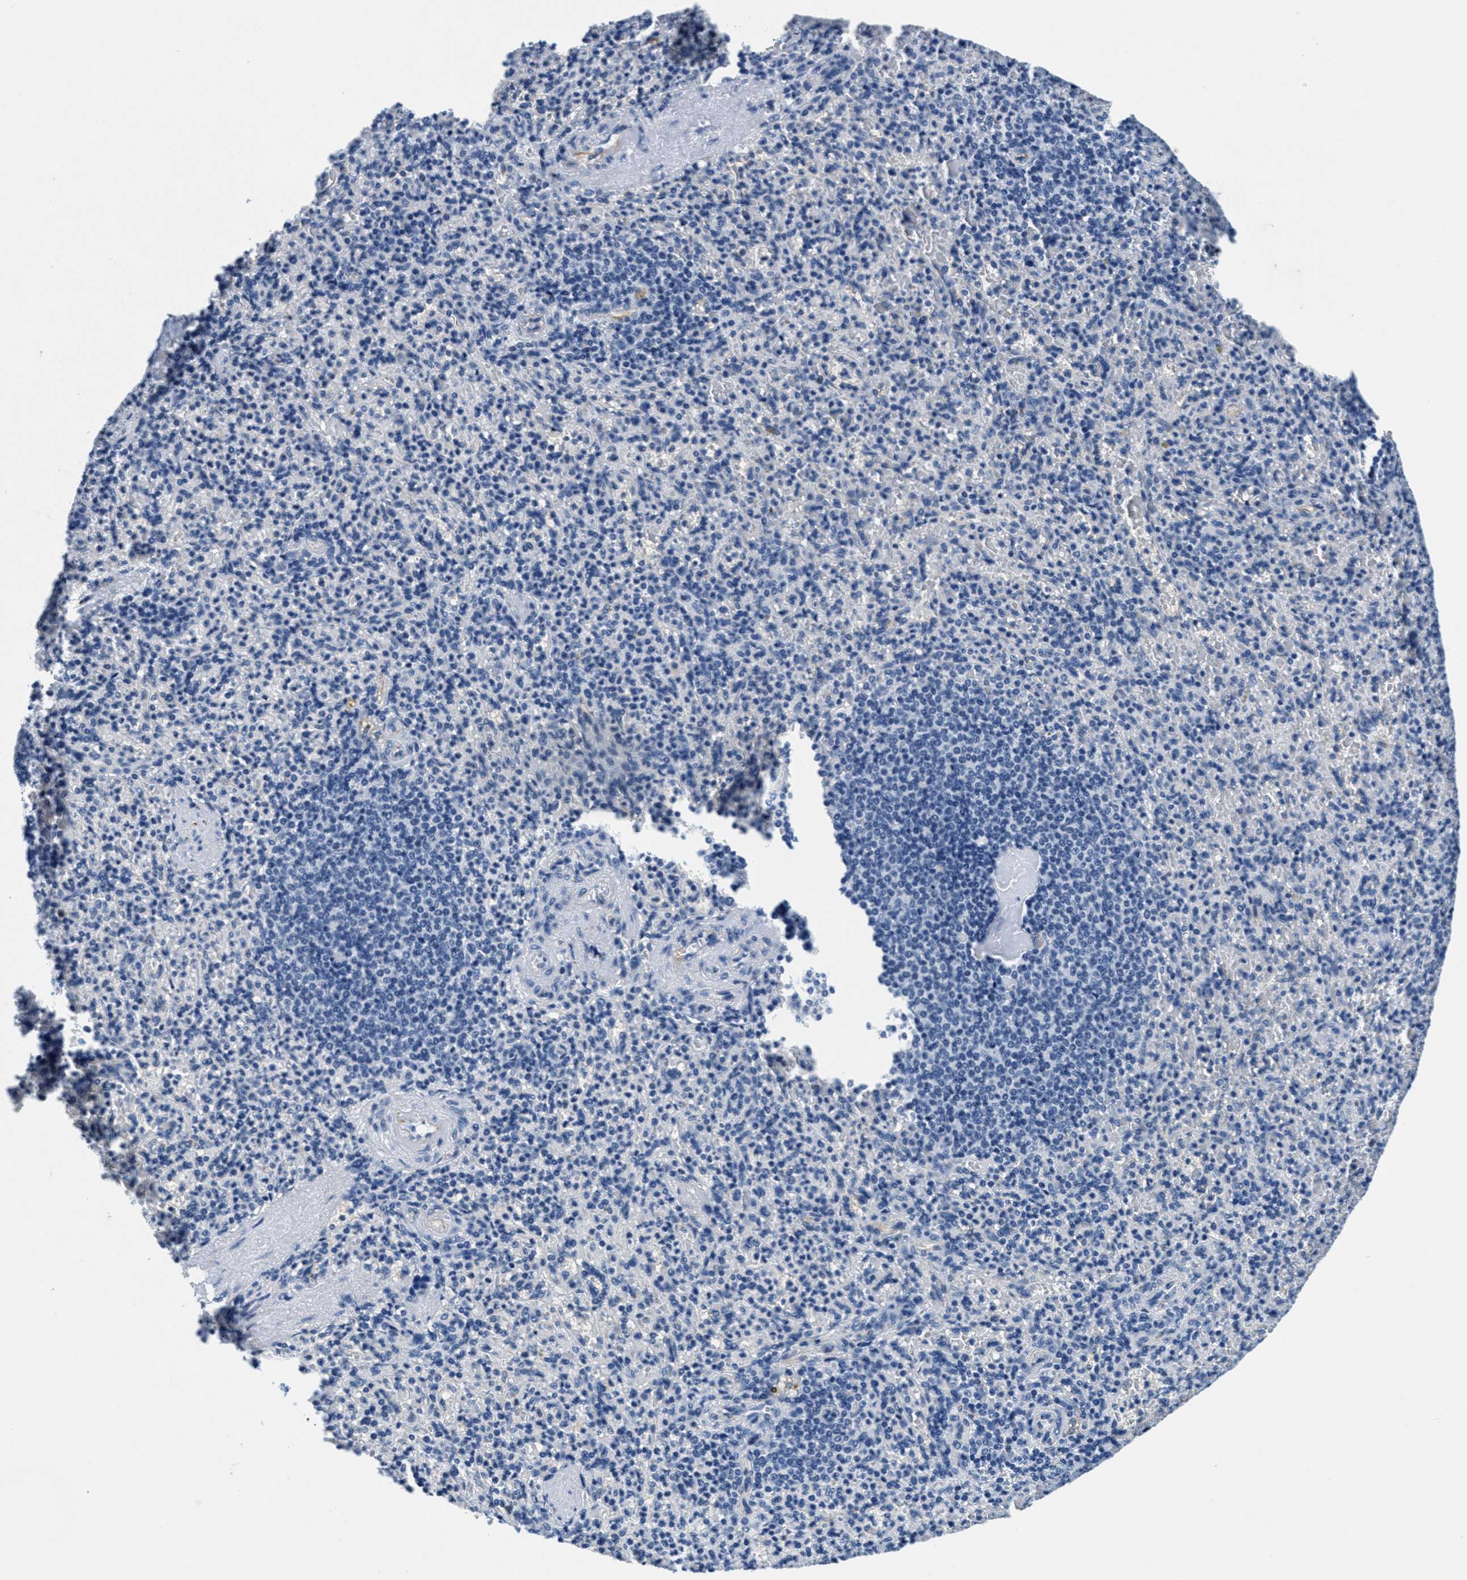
{"staining": {"intensity": "negative", "quantity": "none", "location": "none"}, "tissue": "spleen", "cell_type": "Cells in red pulp", "image_type": "normal", "snomed": [{"axis": "morphology", "description": "Normal tissue, NOS"}, {"axis": "topography", "description": "Spleen"}], "caption": "Spleen stained for a protein using immunohistochemistry (IHC) demonstrates no staining cells in red pulp.", "gene": "HS3ST2", "patient": {"sex": "female", "age": 74}}